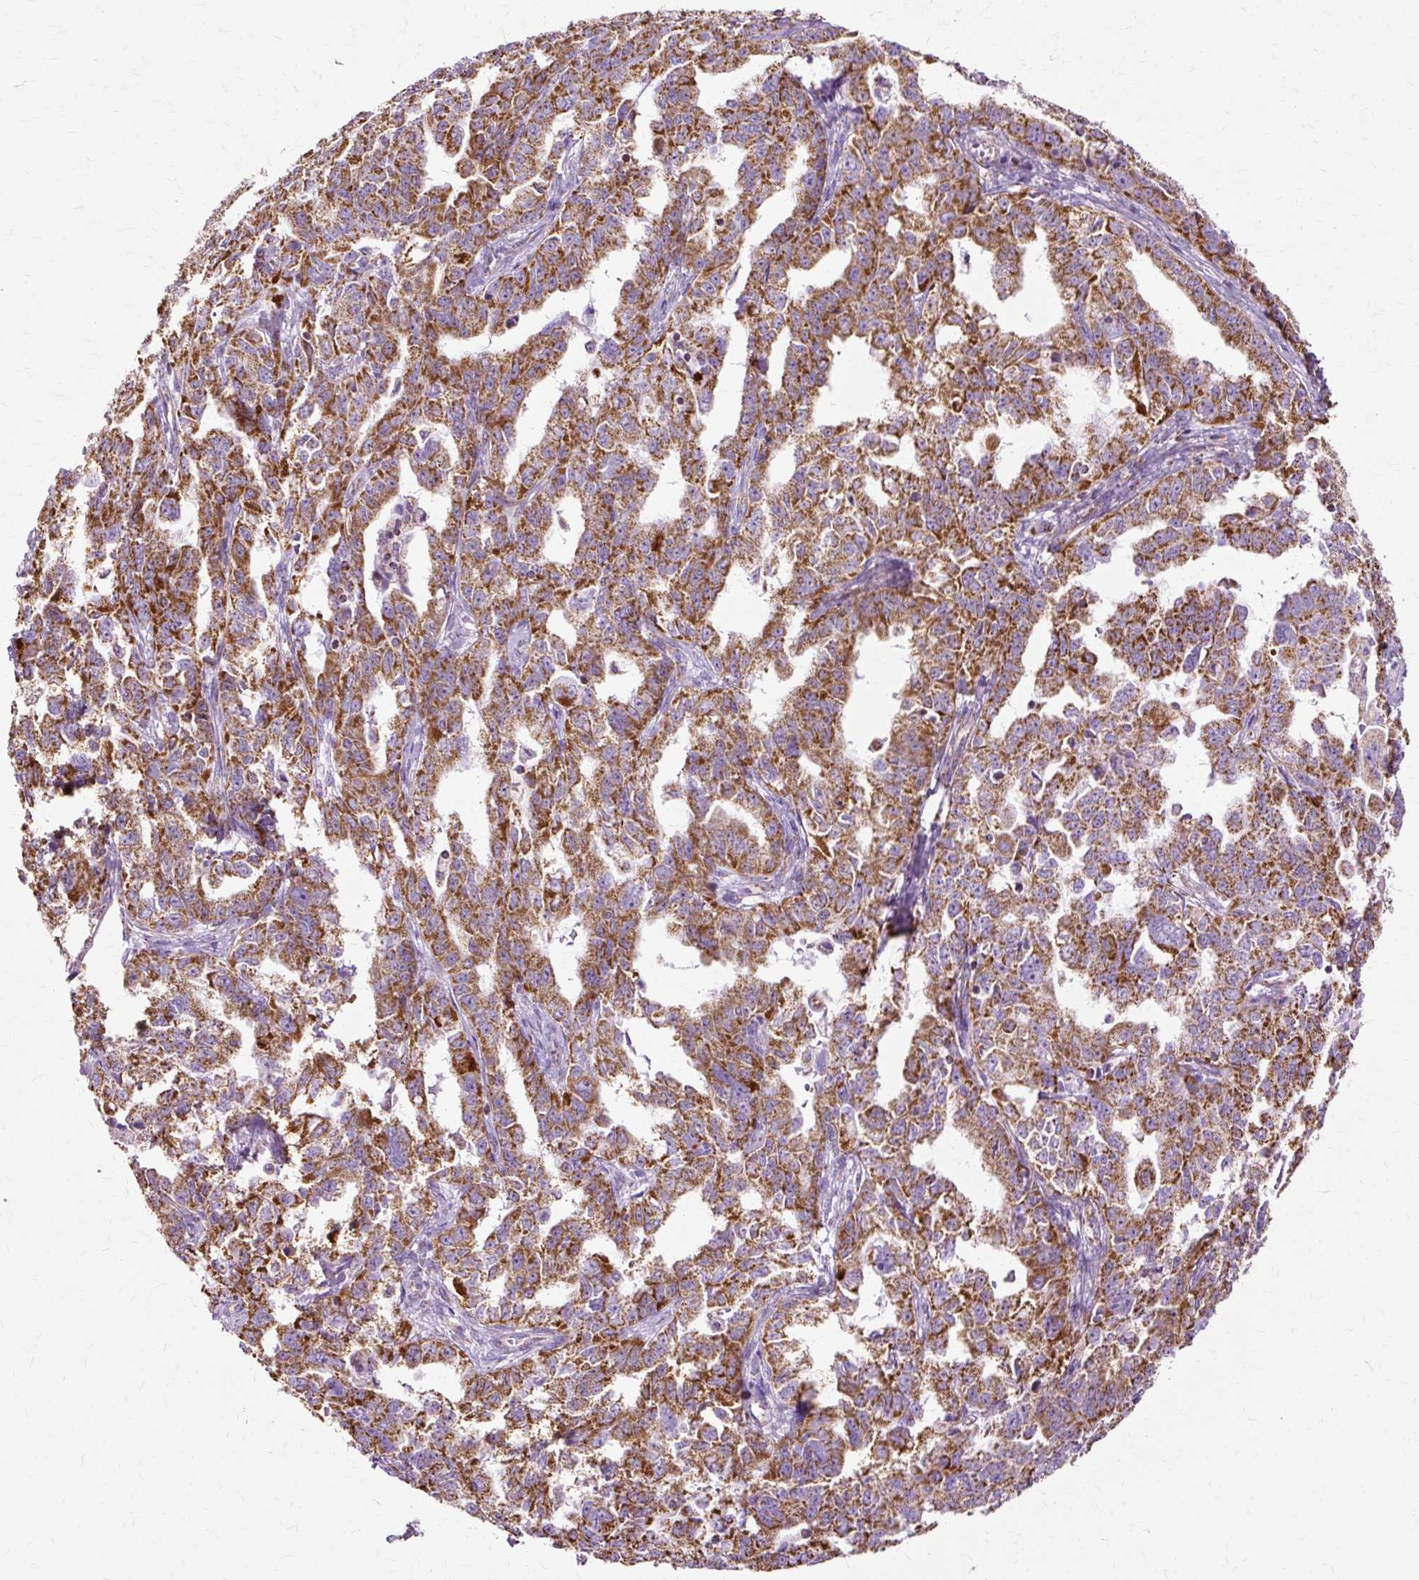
{"staining": {"intensity": "strong", "quantity": ">75%", "location": "cytoplasmic/membranous"}, "tissue": "ovarian cancer", "cell_type": "Tumor cells", "image_type": "cancer", "snomed": [{"axis": "morphology", "description": "Adenocarcinoma, NOS"}, {"axis": "morphology", "description": "Carcinoma, endometroid"}, {"axis": "topography", "description": "Ovary"}], "caption": "Protein expression analysis of adenocarcinoma (ovarian) demonstrates strong cytoplasmic/membranous positivity in about >75% of tumor cells.", "gene": "DLAT", "patient": {"sex": "female", "age": 72}}